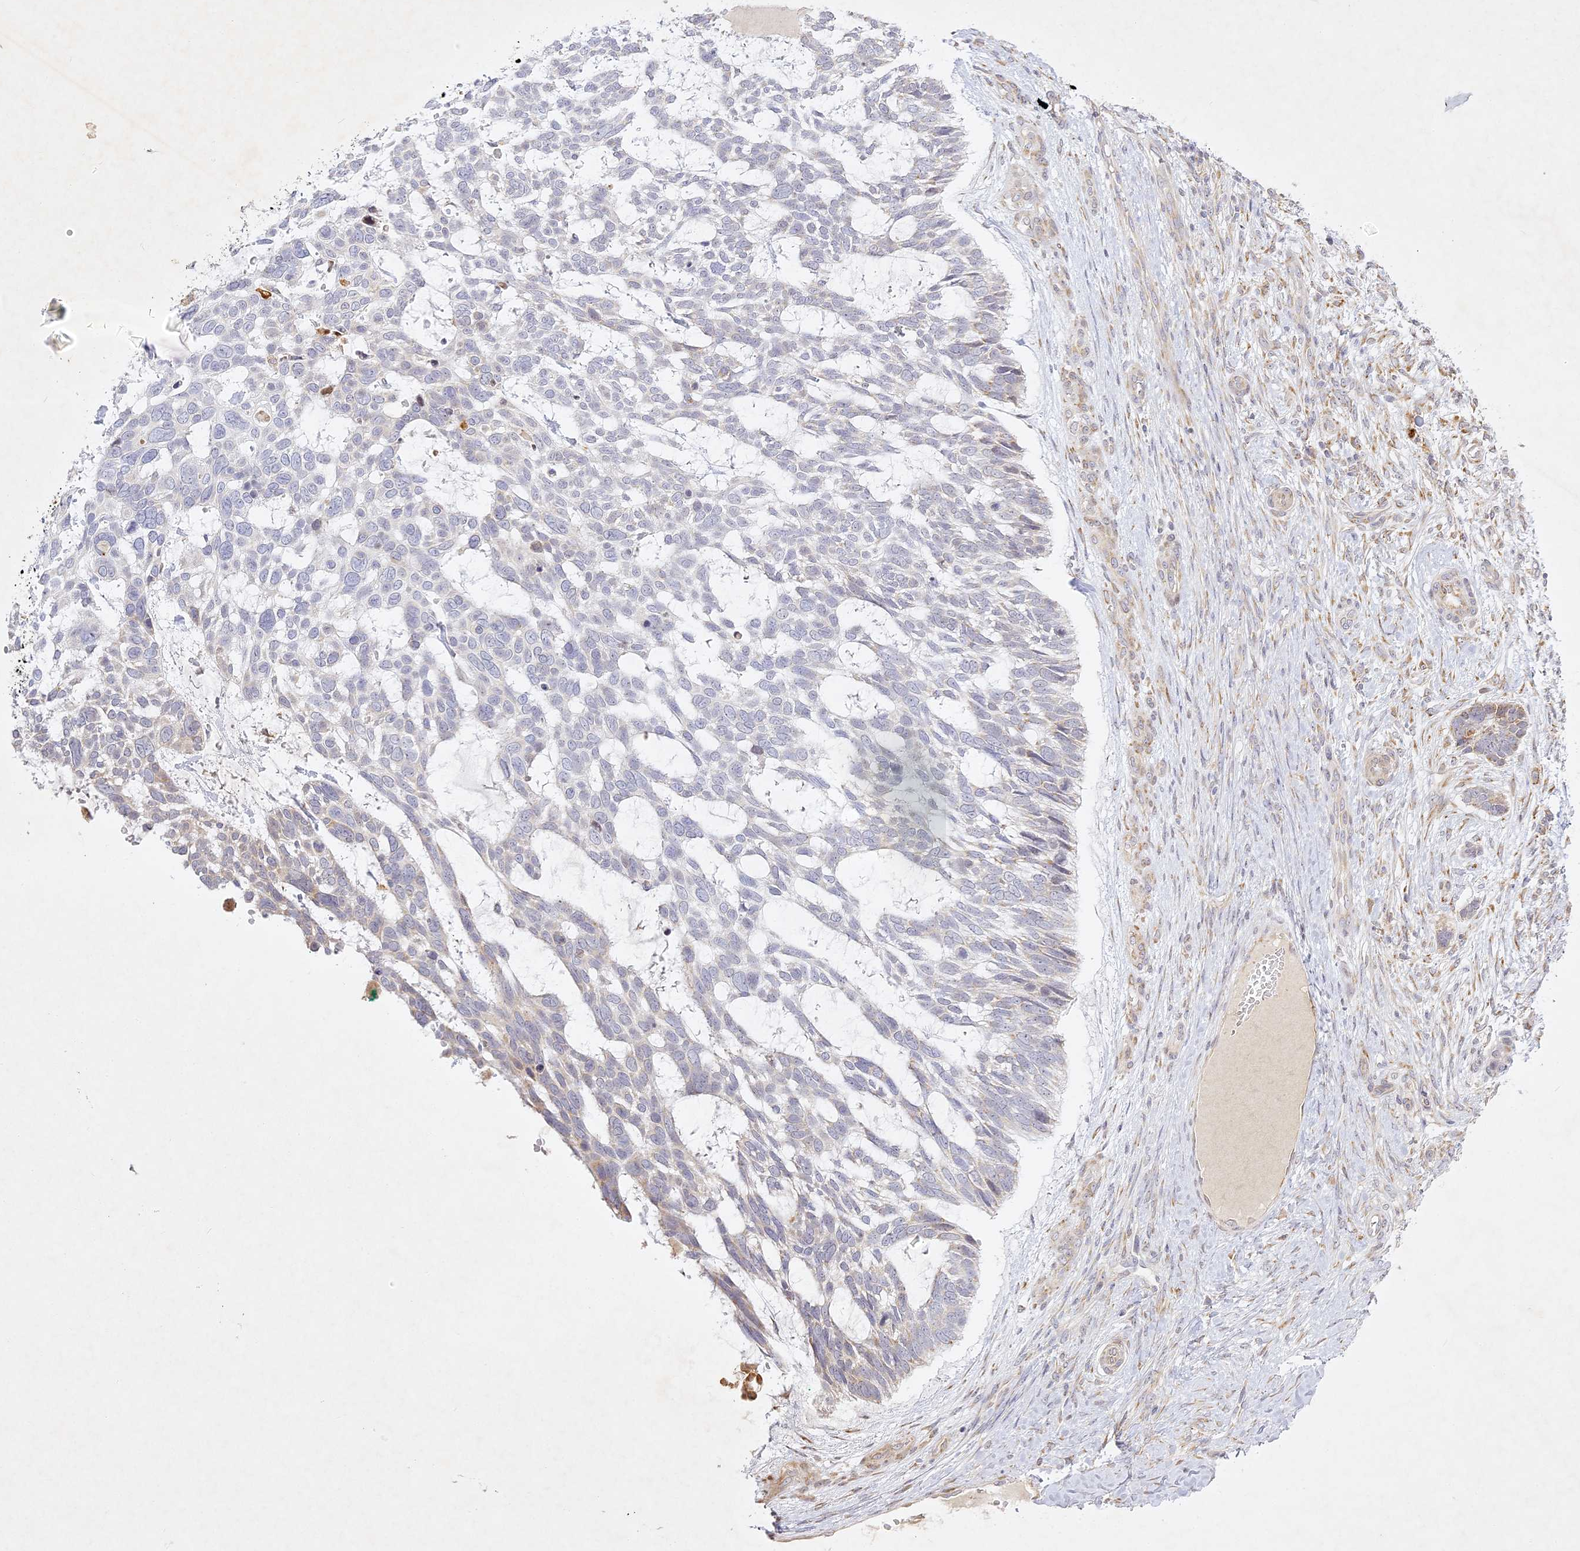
{"staining": {"intensity": "weak", "quantity": "<25%", "location": "cytoplasmic/membranous"}, "tissue": "skin cancer", "cell_type": "Tumor cells", "image_type": "cancer", "snomed": [{"axis": "morphology", "description": "Basal cell carcinoma"}, {"axis": "topography", "description": "Skin"}], "caption": "Image shows no significant protein positivity in tumor cells of skin cancer (basal cell carcinoma). (DAB (3,3'-diaminobenzidine) immunohistochemistry visualized using brightfield microscopy, high magnification).", "gene": "SLC30A5", "patient": {"sex": "male", "age": 88}}